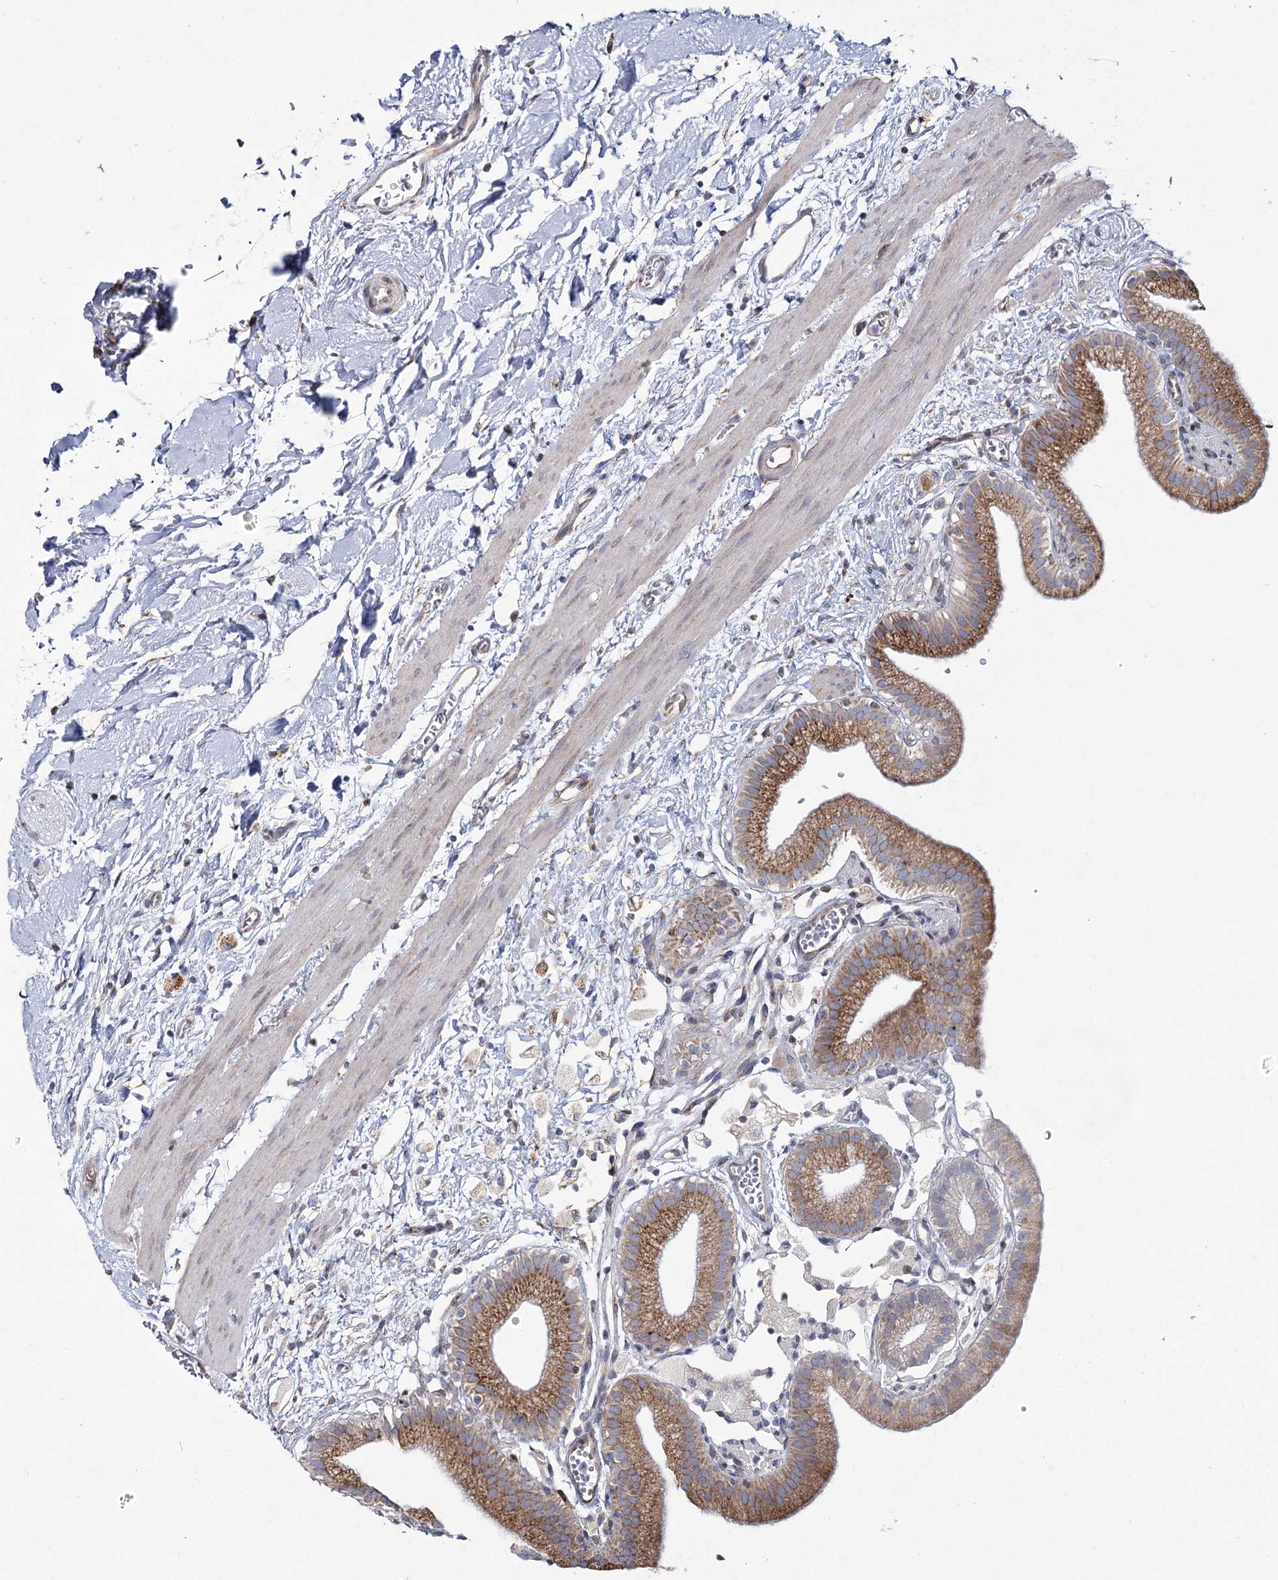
{"staining": {"intensity": "moderate", "quantity": ">75%", "location": "cytoplasmic/membranous"}, "tissue": "gallbladder", "cell_type": "Glandular cells", "image_type": "normal", "snomed": [{"axis": "morphology", "description": "Normal tissue, NOS"}, {"axis": "topography", "description": "Gallbladder"}], "caption": "IHC image of normal gallbladder: human gallbladder stained using IHC exhibits medium levels of moderate protein expression localized specifically in the cytoplasmic/membranous of glandular cells, appearing as a cytoplasmic/membranous brown color.", "gene": "NHLRC2", "patient": {"sex": "male", "age": 55}}